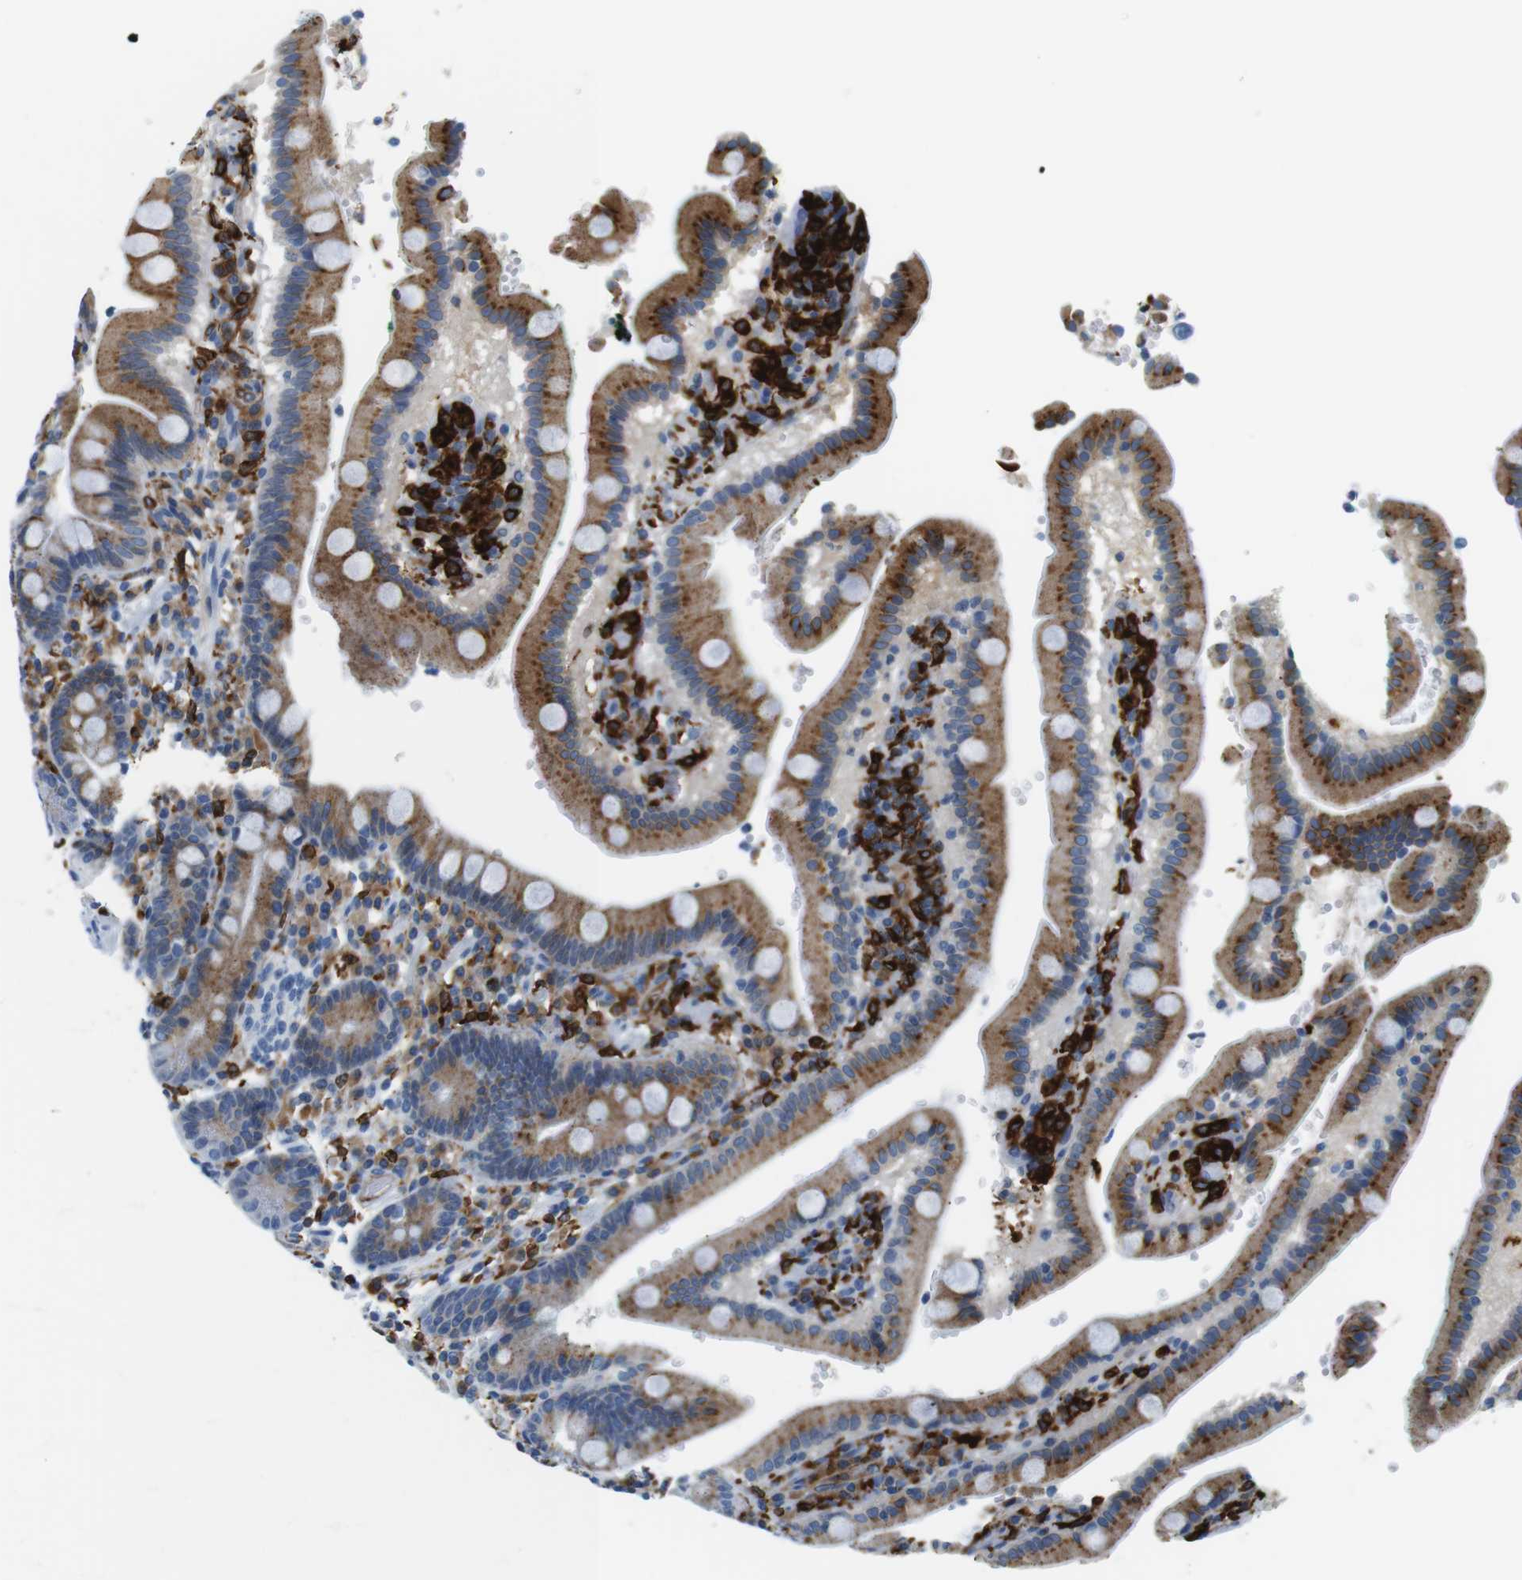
{"staining": {"intensity": "moderate", "quantity": ">75%", "location": "cytoplasmic/membranous"}, "tissue": "duodenum", "cell_type": "Glandular cells", "image_type": "normal", "snomed": [{"axis": "morphology", "description": "Normal tissue, NOS"}, {"axis": "topography", "description": "Small intestine, NOS"}], "caption": "This photomicrograph demonstrates IHC staining of normal duodenum, with medium moderate cytoplasmic/membranous staining in about >75% of glandular cells.", "gene": "CIITA", "patient": {"sex": "female", "age": 71}}